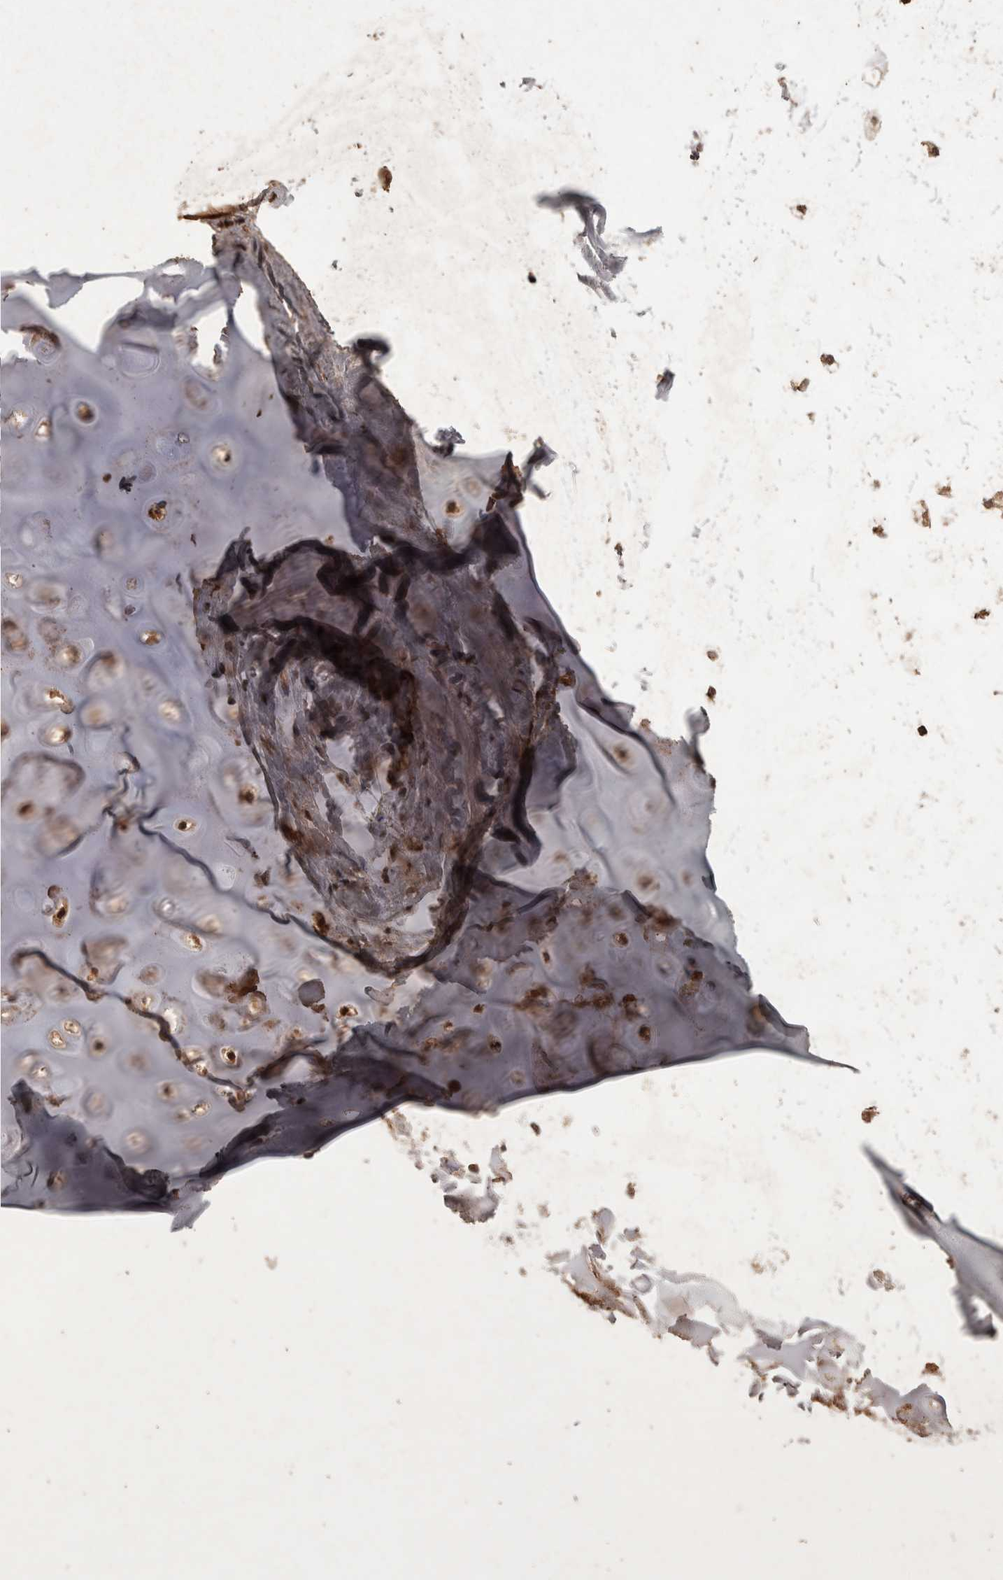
{"staining": {"intensity": "strong", "quantity": ">75%", "location": "cytoplasmic/membranous"}, "tissue": "adipose tissue", "cell_type": "Adipocytes", "image_type": "normal", "snomed": [{"axis": "morphology", "description": "Normal tissue, NOS"}, {"axis": "topography", "description": "Cartilage tissue"}, {"axis": "topography", "description": "Bronchus"}], "caption": "Immunohistochemistry (IHC) micrograph of benign adipose tissue: human adipose tissue stained using immunohistochemistry (IHC) displays high levels of strong protein expression localized specifically in the cytoplasmic/membranous of adipocytes, appearing as a cytoplasmic/membranous brown color.", "gene": "ACO1", "patient": {"sex": "female", "age": 73}}